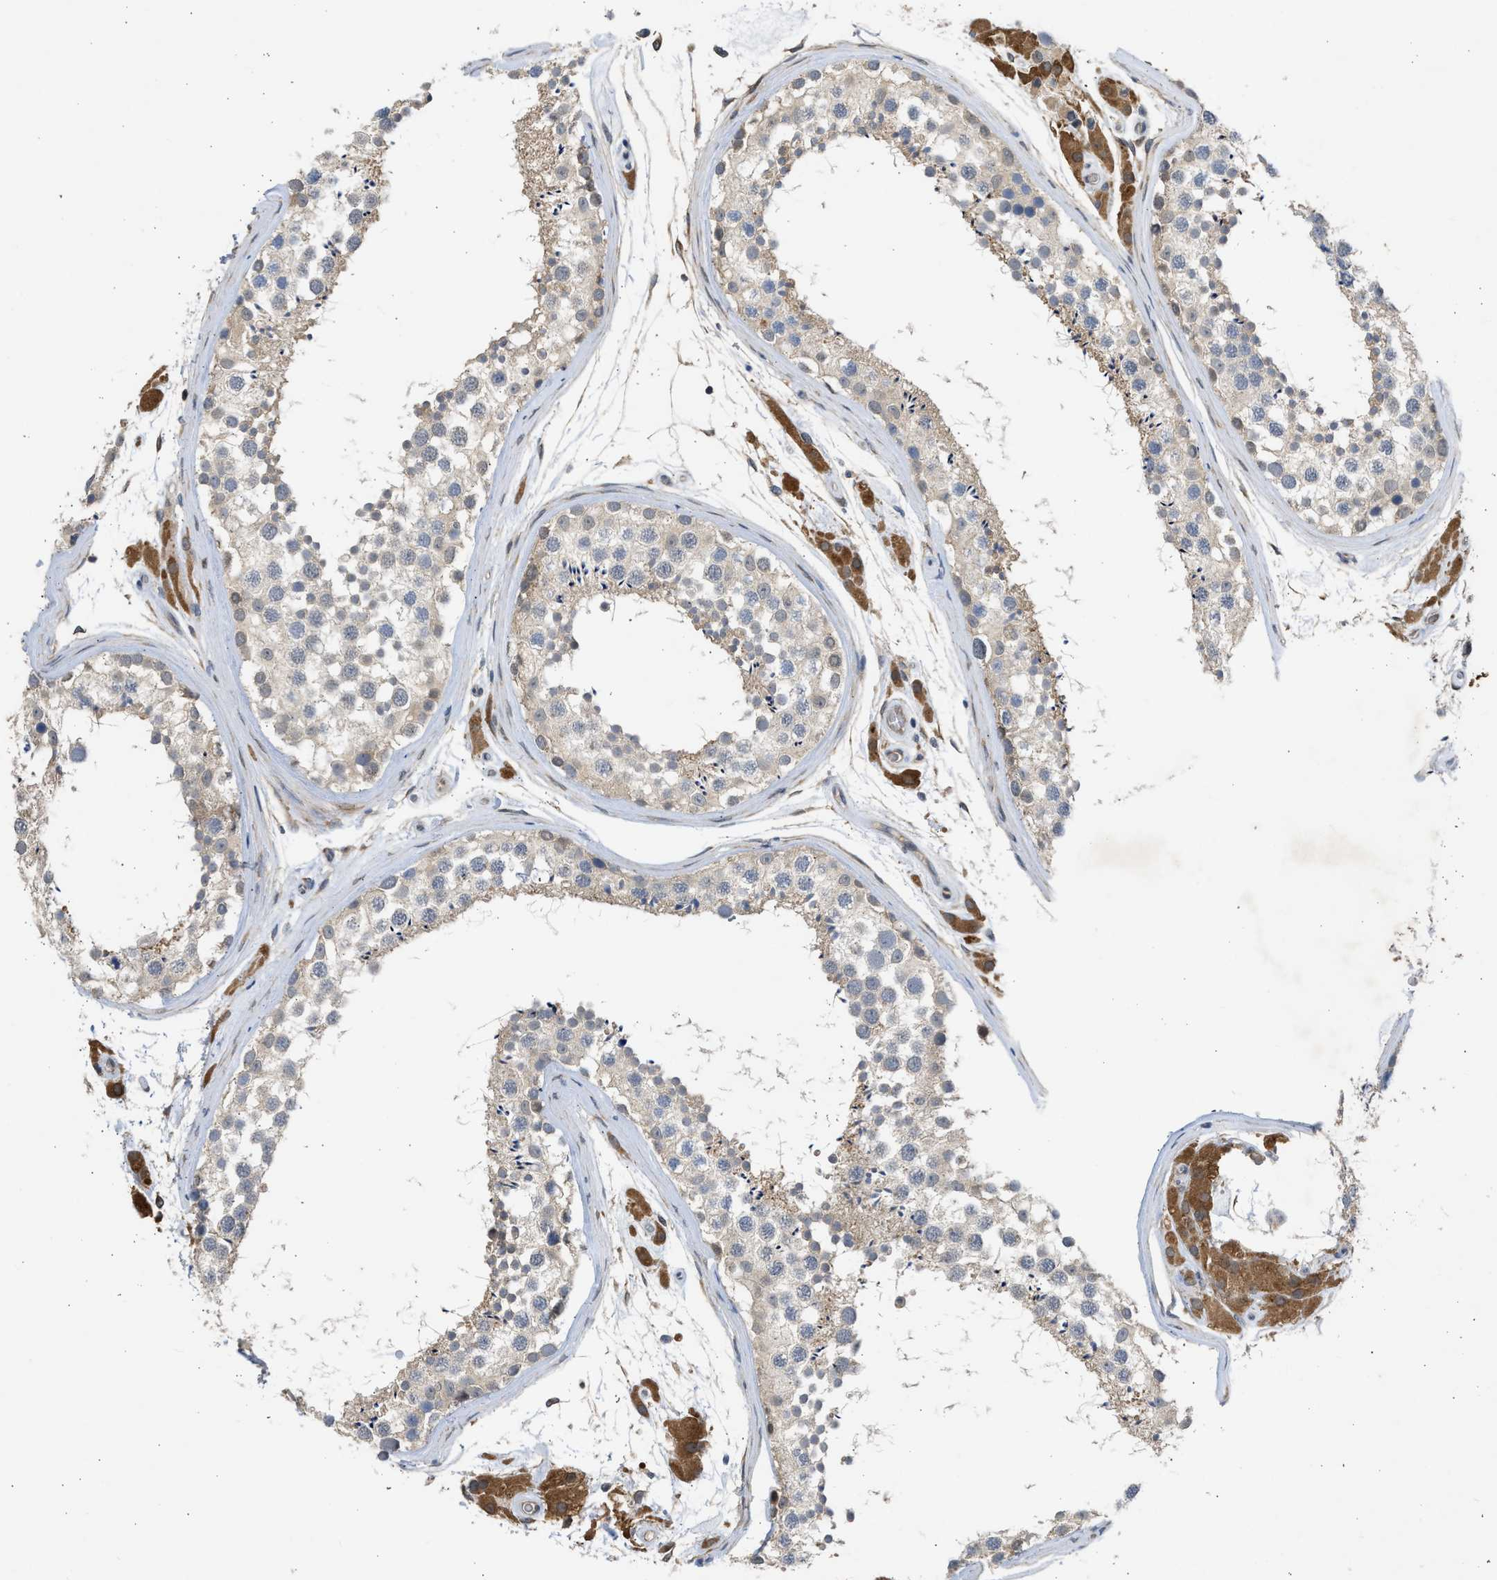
{"staining": {"intensity": "weak", "quantity": "25%-75%", "location": "cytoplasmic/membranous"}, "tissue": "testis", "cell_type": "Cells in seminiferous ducts", "image_type": "normal", "snomed": [{"axis": "morphology", "description": "Normal tissue, NOS"}, {"axis": "topography", "description": "Testis"}], "caption": "The photomicrograph displays a brown stain indicating the presence of a protein in the cytoplasmic/membranous of cells in seminiferous ducts in testis. (Brightfield microscopy of DAB IHC at high magnification).", "gene": "MAPK7", "patient": {"sex": "male", "age": 46}}